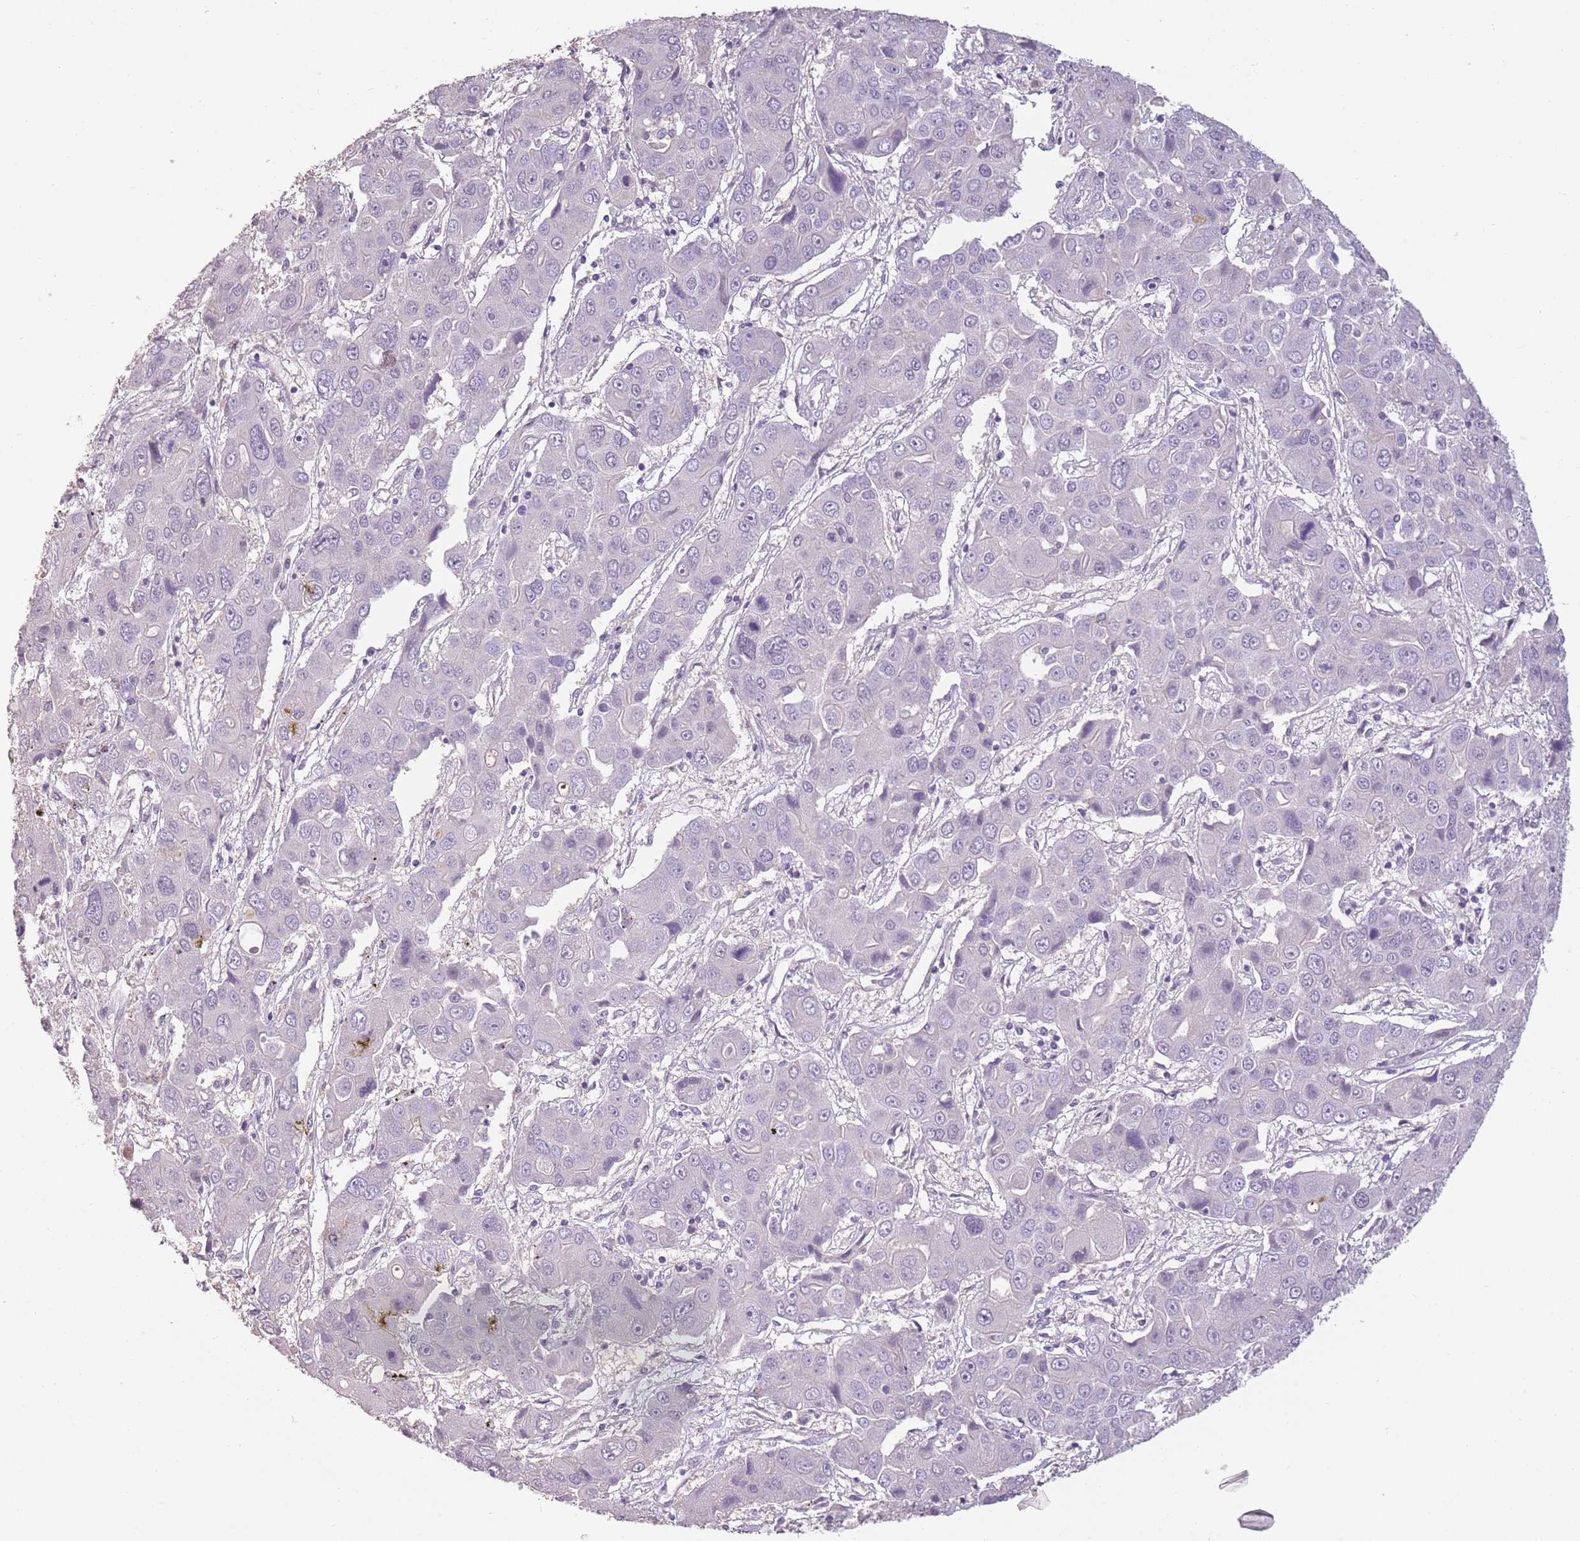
{"staining": {"intensity": "negative", "quantity": "none", "location": "none"}, "tissue": "liver cancer", "cell_type": "Tumor cells", "image_type": "cancer", "snomed": [{"axis": "morphology", "description": "Cholangiocarcinoma"}, {"axis": "topography", "description": "Liver"}], "caption": "Immunohistochemistry photomicrograph of neoplastic tissue: human liver cholangiocarcinoma stained with DAB (3,3'-diaminobenzidine) shows no significant protein staining in tumor cells.", "gene": "PIEZO1", "patient": {"sex": "male", "age": 67}}